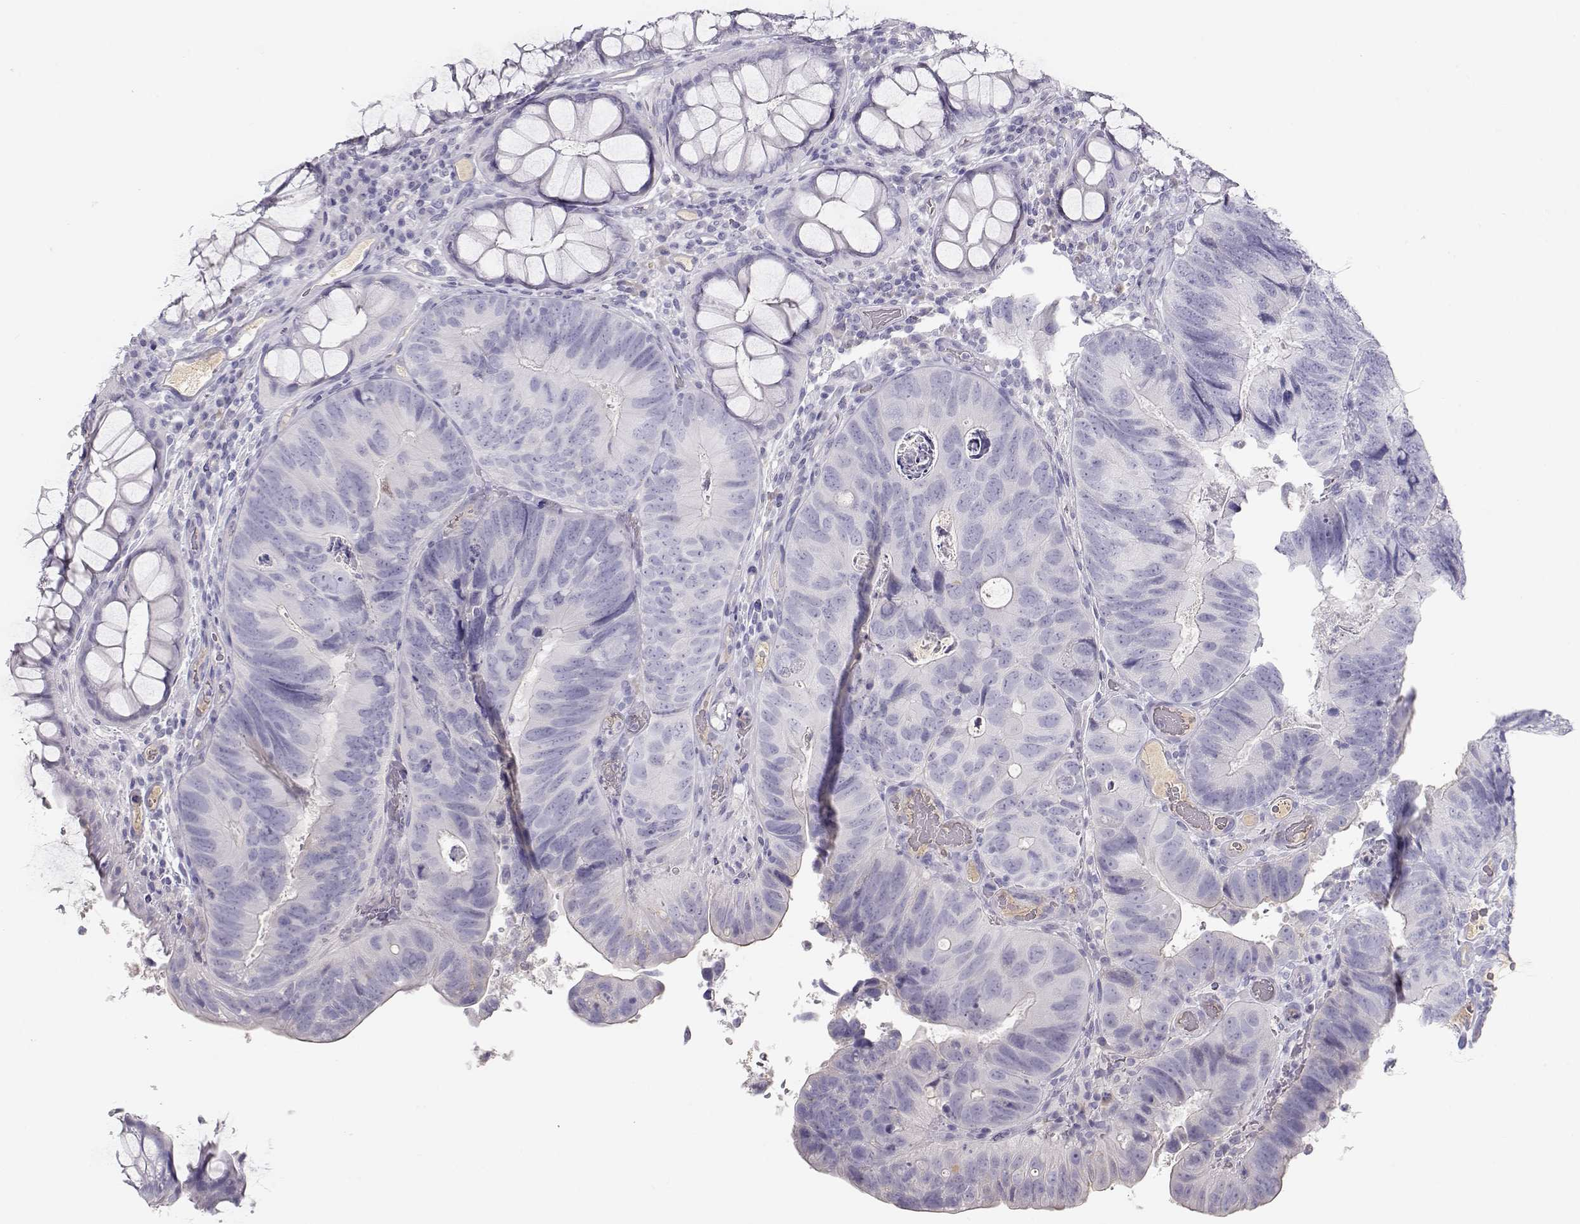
{"staining": {"intensity": "negative", "quantity": "none", "location": "none"}, "tissue": "colorectal cancer", "cell_type": "Tumor cells", "image_type": "cancer", "snomed": [{"axis": "morphology", "description": "Adenocarcinoma, NOS"}, {"axis": "topography", "description": "Colon"}], "caption": "A high-resolution photomicrograph shows IHC staining of colorectal cancer, which demonstrates no significant positivity in tumor cells. (IHC, brightfield microscopy, high magnification).", "gene": "SLCO6A1", "patient": {"sex": "female", "age": 67}}